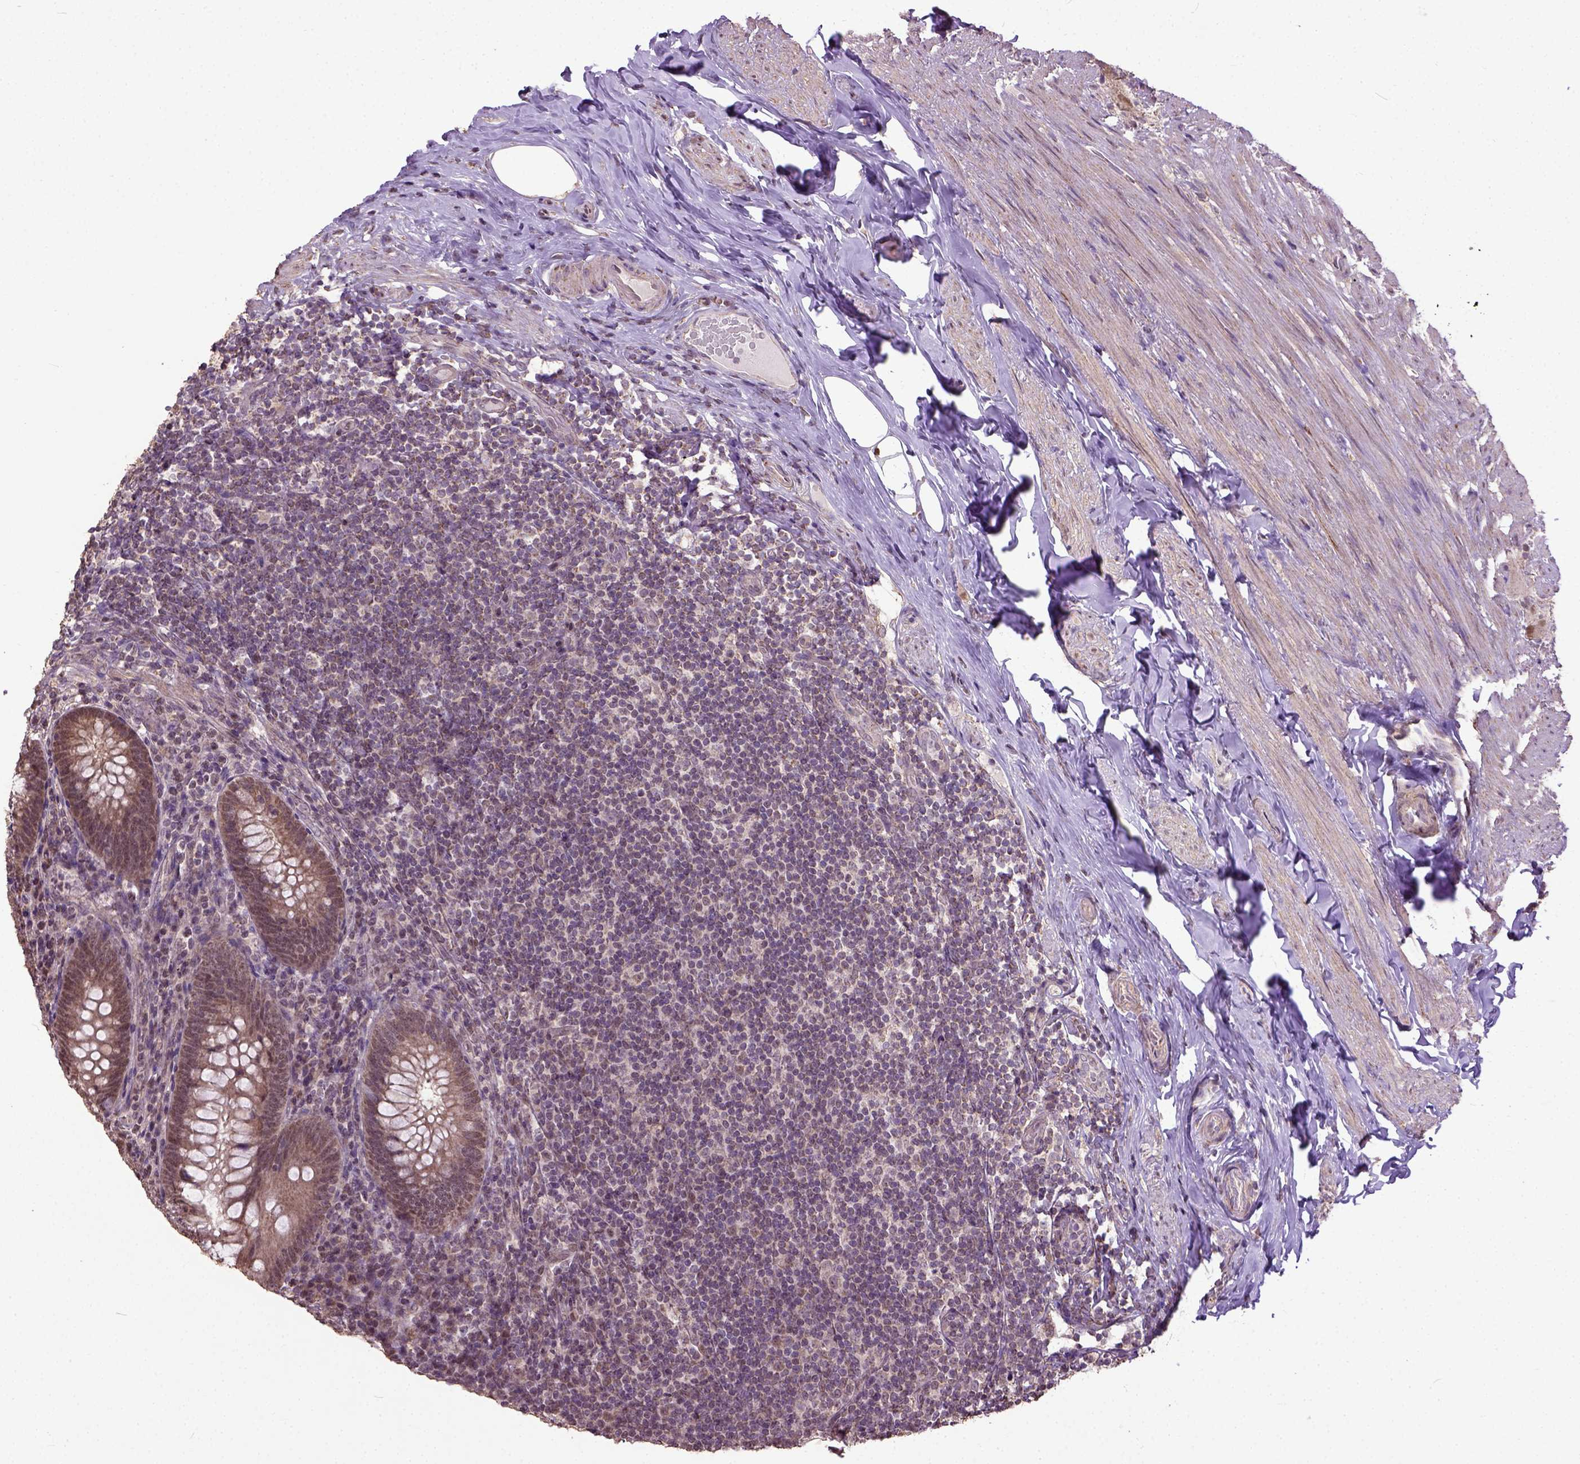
{"staining": {"intensity": "moderate", "quantity": ">75%", "location": "cytoplasmic/membranous,nuclear"}, "tissue": "appendix", "cell_type": "Glandular cells", "image_type": "normal", "snomed": [{"axis": "morphology", "description": "Normal tissue, NOS"}, {"axis": "topography", "description": "Appendix"}], "caption": "Appendix was stained to show a protein in brown. There is medium levels of moderate cytoplasmic/membranous,nuclear expression in about >75% of glandular cells. (DAB = brown stain, brightfield microscopy at high magnification).", "gene": "UBA3", "patient": {"sex": "male", "age": 47}}